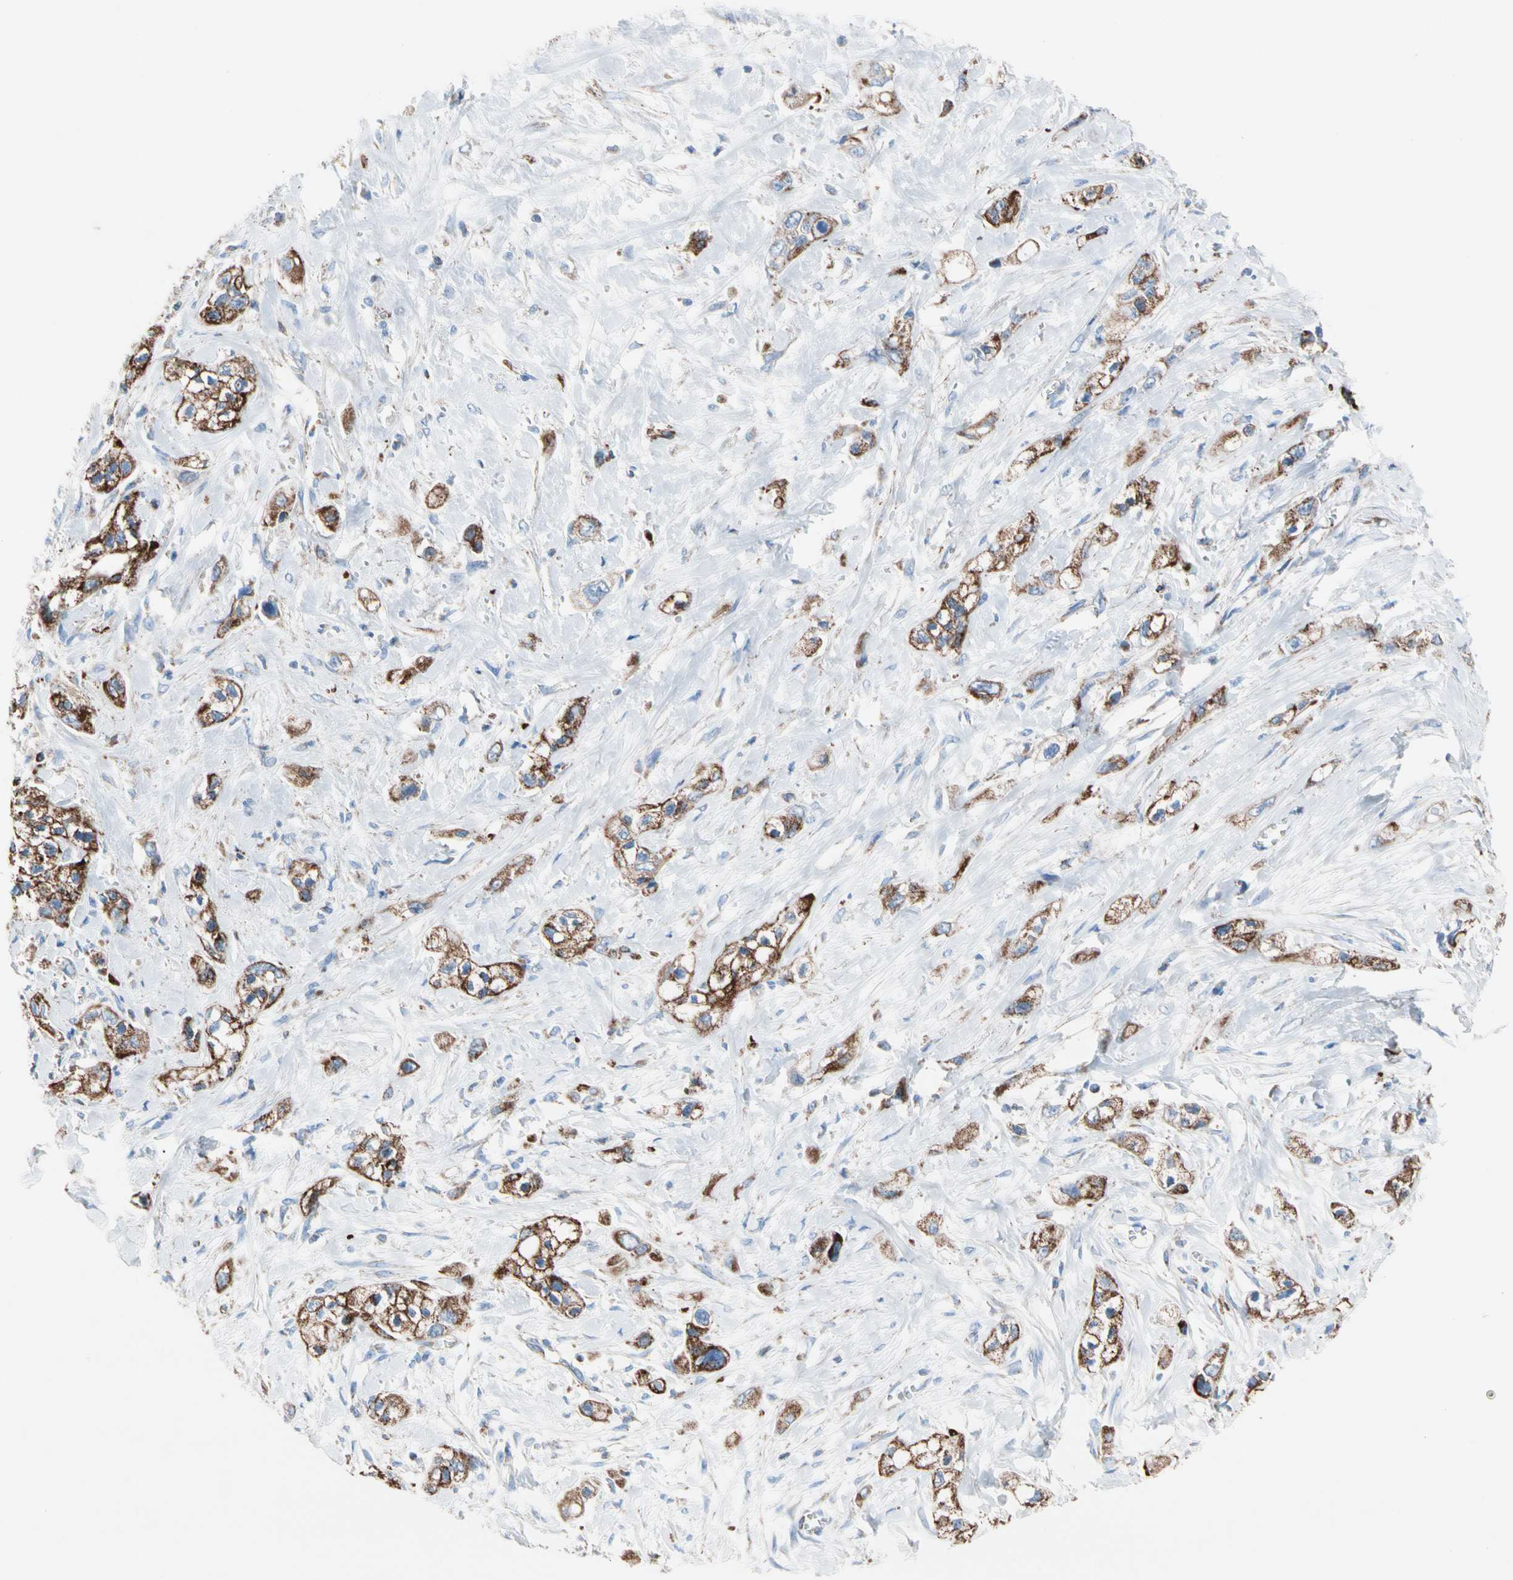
{"staining": {"intensity": "strong", "quantity": ">75%", "location": "cytoplasmic/membranous"}, "tissue": "pancreatic cancer", "cell_type": "Tumor cells", "image_type": "cancer", "snomed": [{"axis": "morphology", "description": "Adenocarcinoma, NOS"}, {"axis": "topography", "description": "Pancreas"}], "caption": "Immunohistochemistry (DAB) staining of human pancreatic cancer shows strong cytoplasmic/membranous protein staining in about >75% of tumor cells. Using DAB (3,3'-diaminobenzidine) (brown) and hematoxylin (blue) stains, captured at high magnification using brightfield microscopy.", "gene": "HK1", "patient": {"sex": "male", "age": 74}}